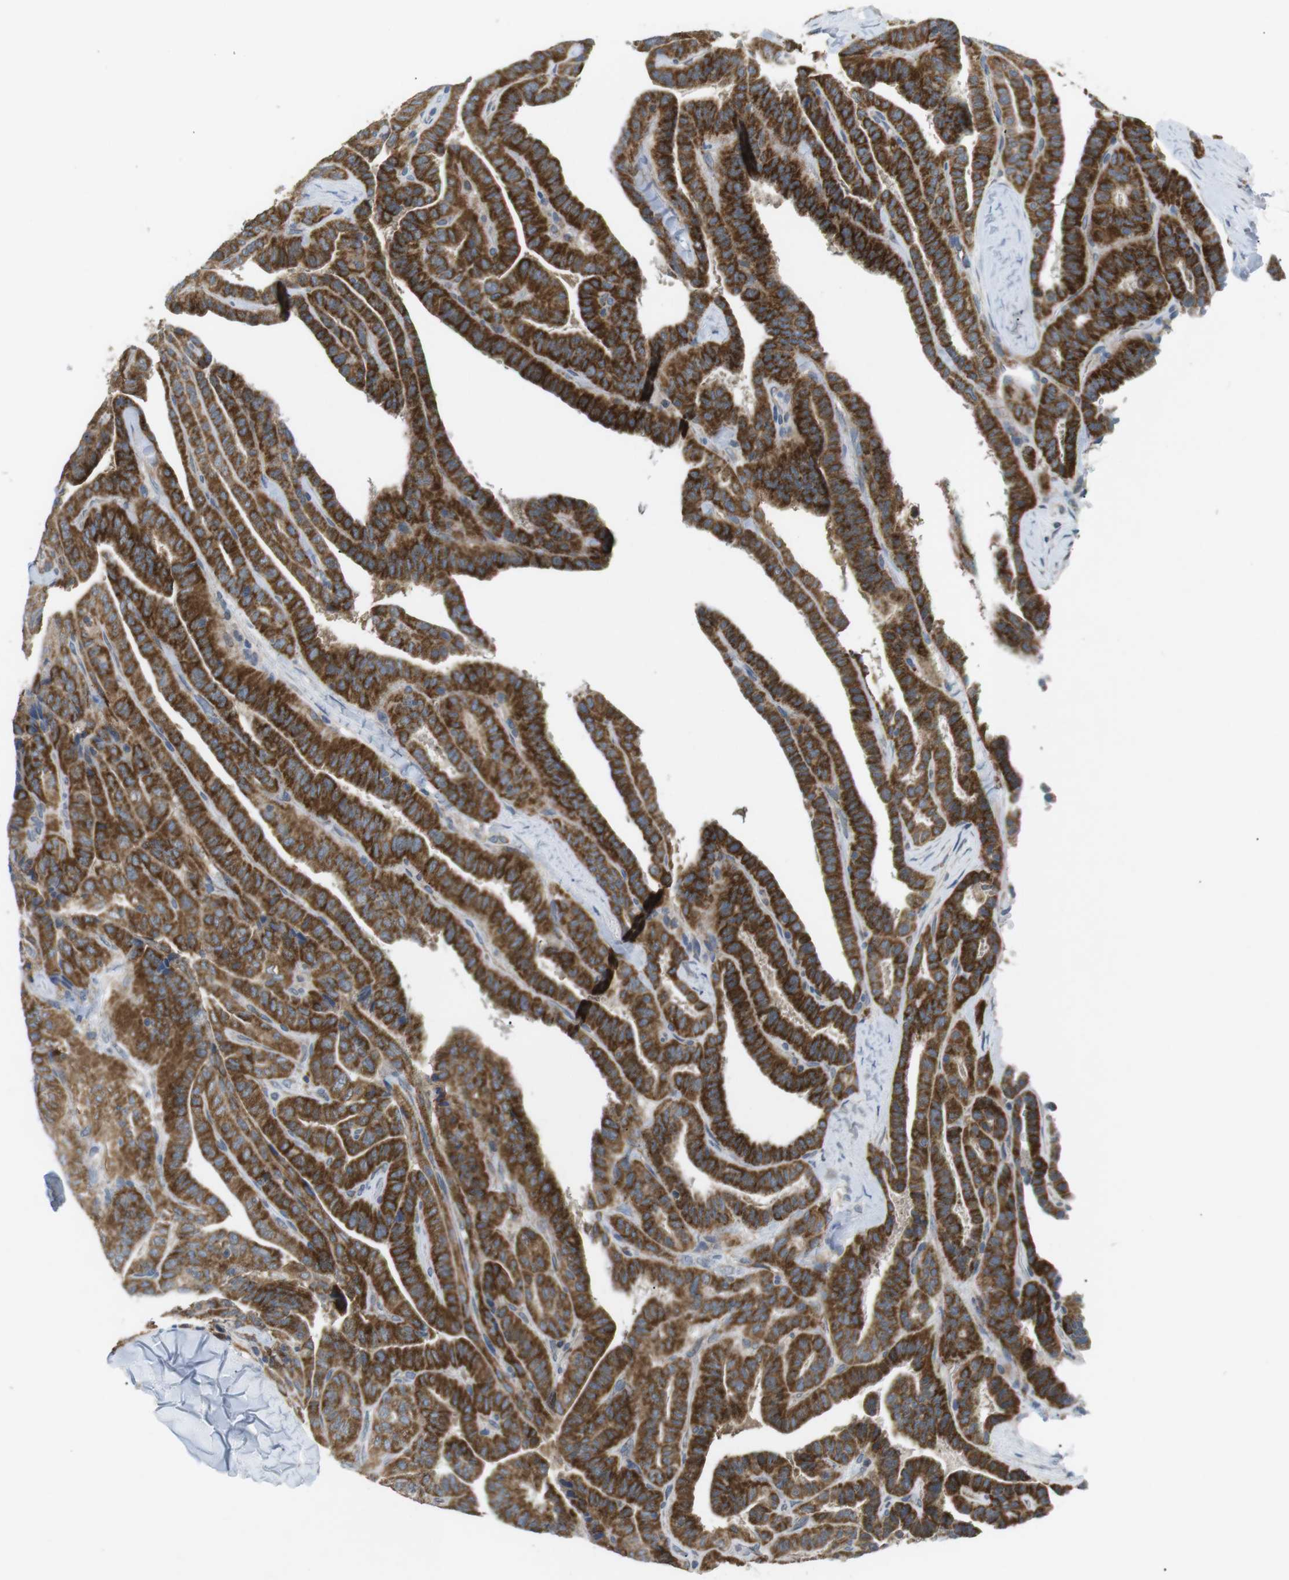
{"staining": {"intensity": "strong", "quantity": ">75%", "location": "cytoplasmic/membranous"}, "tissue": "thyroid cancer", "cell_type": "Tumor cells", "image_type": "cancer", "snomed": [{"axis": "morphology", "description": "Papillary adenocarcinoma, NOS"}, {"axis": "topography", "description": "Thyroid gland"}], "caption": "Brown immunohistochemical staining in thyroid cancer exhibits strong cytoplasmic/membranous staining in about >75% of tumor cells.", "gene": "BACE1", "patient": {"sex": "male", "age": 77}}